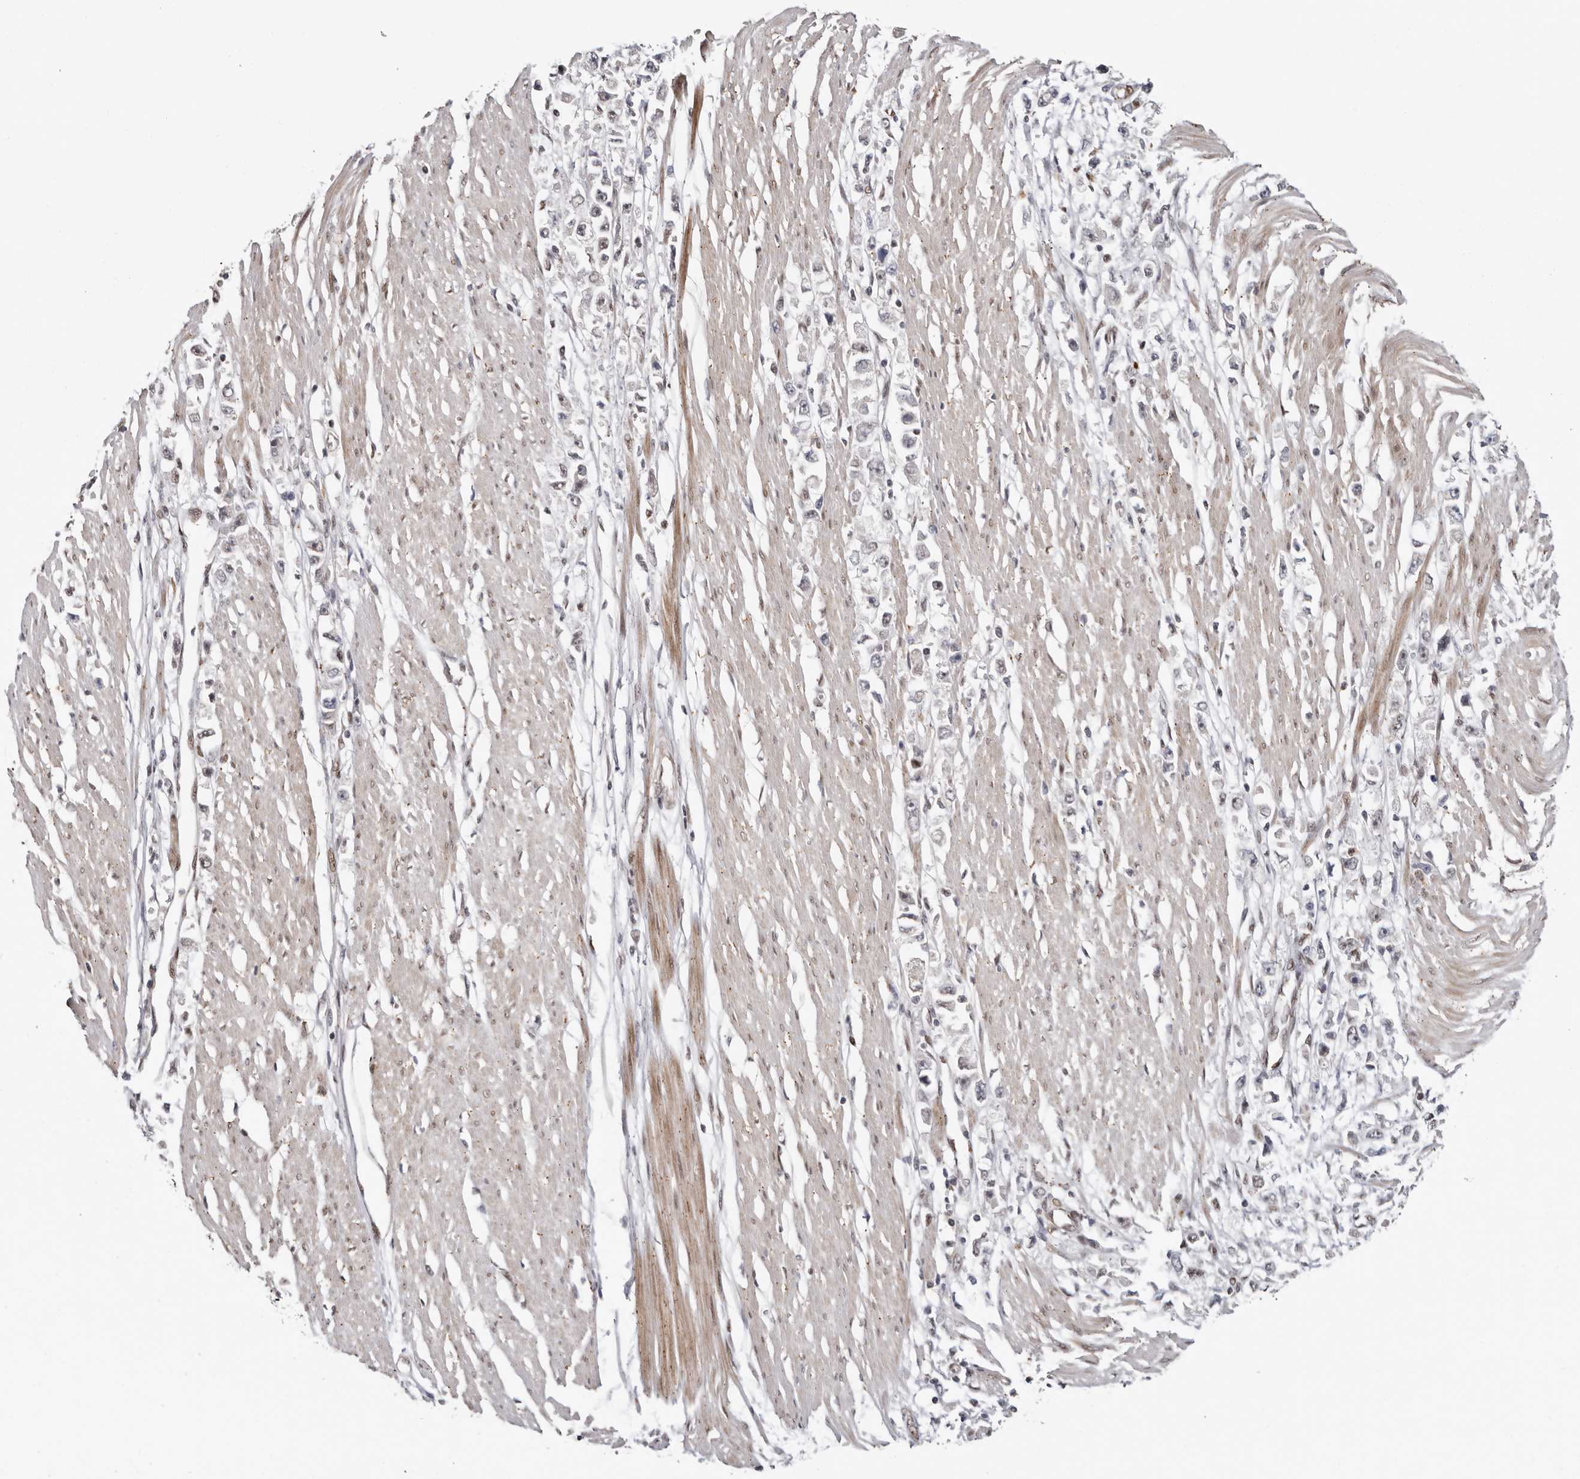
{"staining": {"intensity": "negative", "quantity": "none", "location": "none"}, "tissue": "stomach cancer", "cell_type": "Tumor cells", "image_type": "cancer", "snomed": [{"axis": "morphology", "description": "Adenocarcinoma, NOS"}, {"axis": "topography", "description": "Stomach"}], "caption": "Micrograph shows no protein staining in tumor cells of stomach adenocarcinoma tissue.", "gene": "SMAD7", "patient": {"sex": "female", "age": 59}}